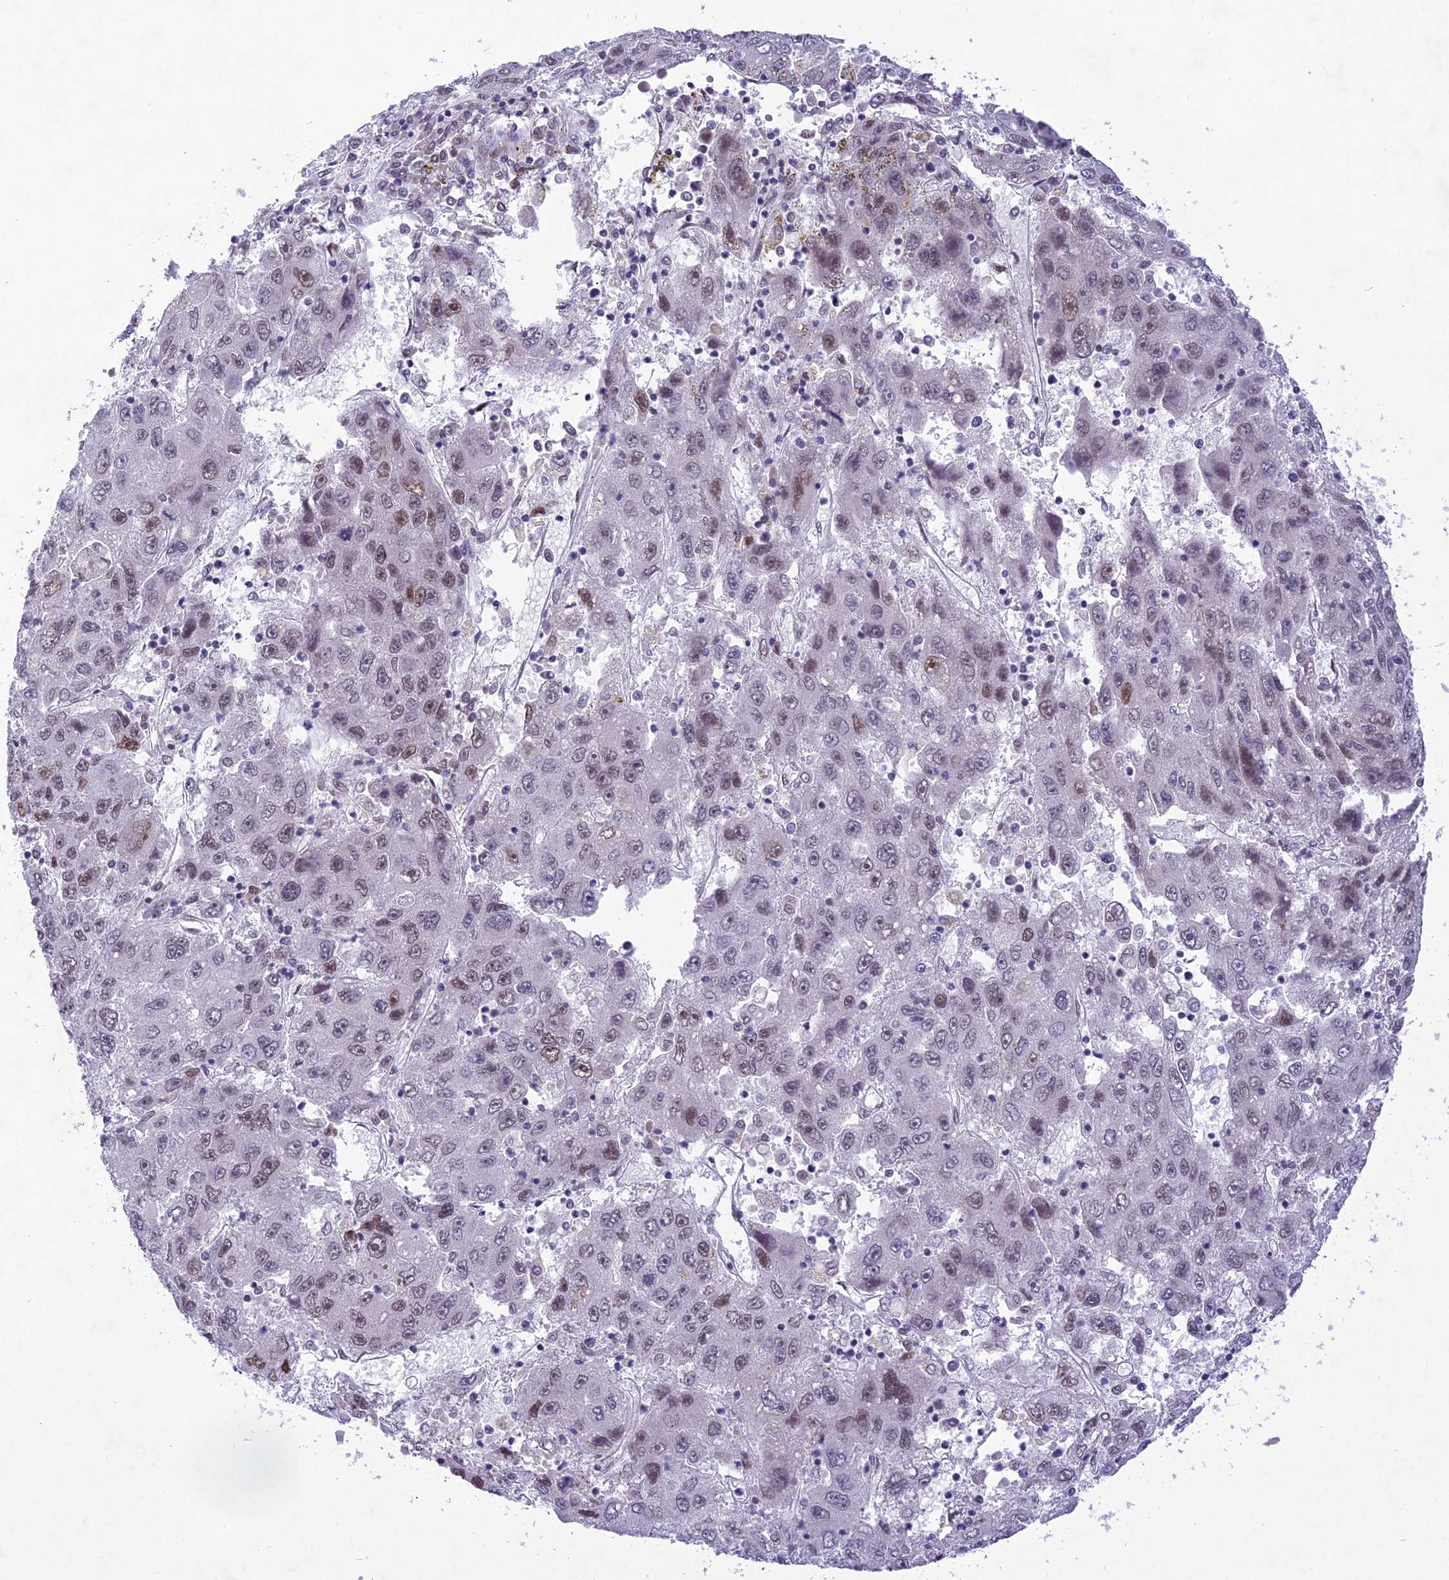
{"staining": {"intensity": "moderate", "quantity": "<25%", "location": "nuclear"}, "tissue": "liver cancer", "cell_type": "Tumor cells", "image_type": "cancer", "snomed": [{"axis": "morphology", "description": "Carcinoma, Hepatocellular, NOS"}, {"axis": "topography", "description": "Liver"}], "caption": "Protein staining of liver cancer tissue demonstrates moderate nuclear expression in approximately <25% of tumor cells.", "gene": "DDX1", "patient": {"sex": "male", "age": 49}}